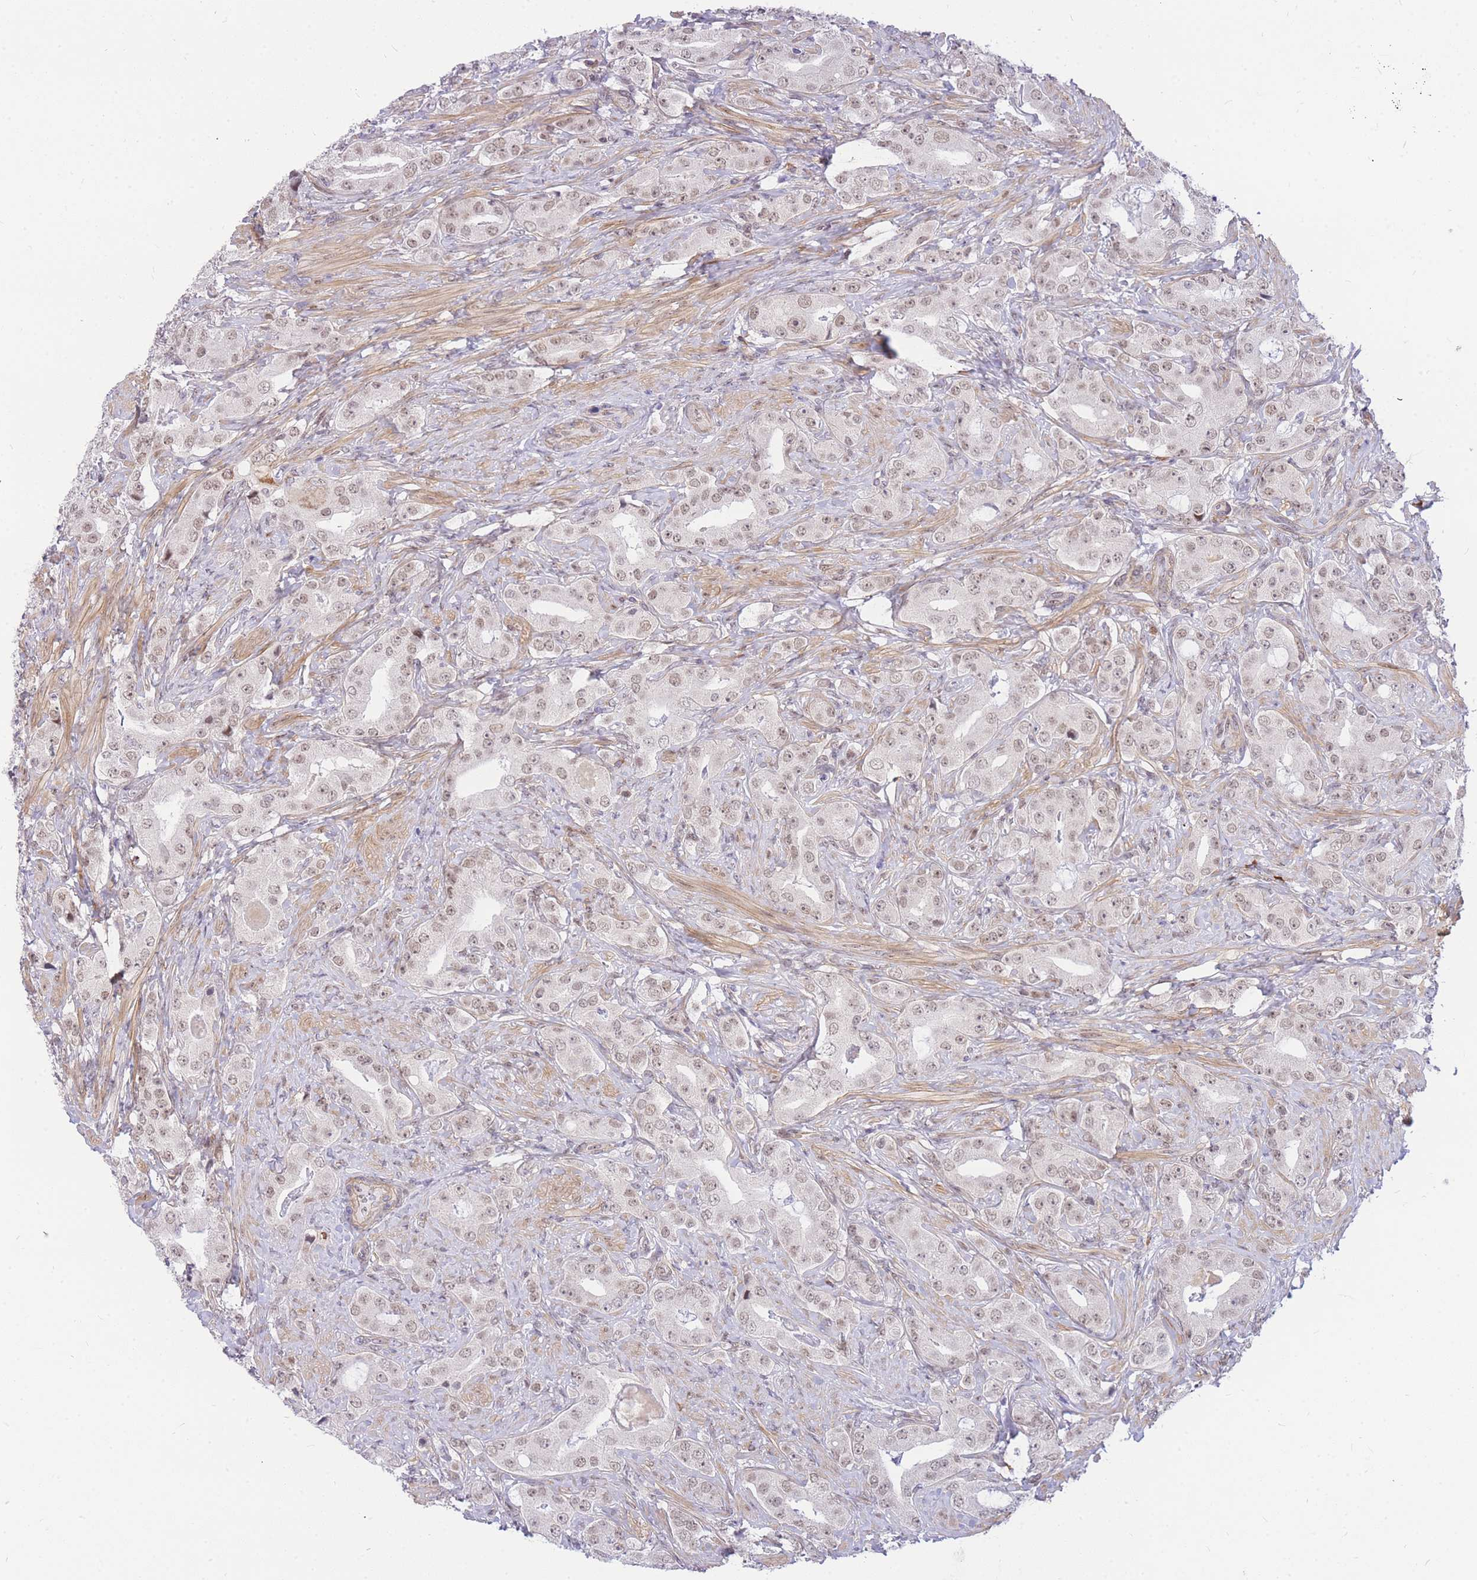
{"staining": {"intensity": "weak", "quantity": "25%-75%", "location": "nuclear"}, "tissue": "prostate cancer", "cell_type": "Tumor cells", "image_type": "cancer", "snomed": [{"axis": "morphology", "description": "Adenocarcinoma, High grade"}, {"axis": "topography", "description": "Prostate"}], "caption": "Prostate cancer stained with a brown dye displays weak nuclear positive expression in approximately 25%-75% of tumor cells.", "gene": "TLE2", "patient": {"sex": "male", "age": 63}}